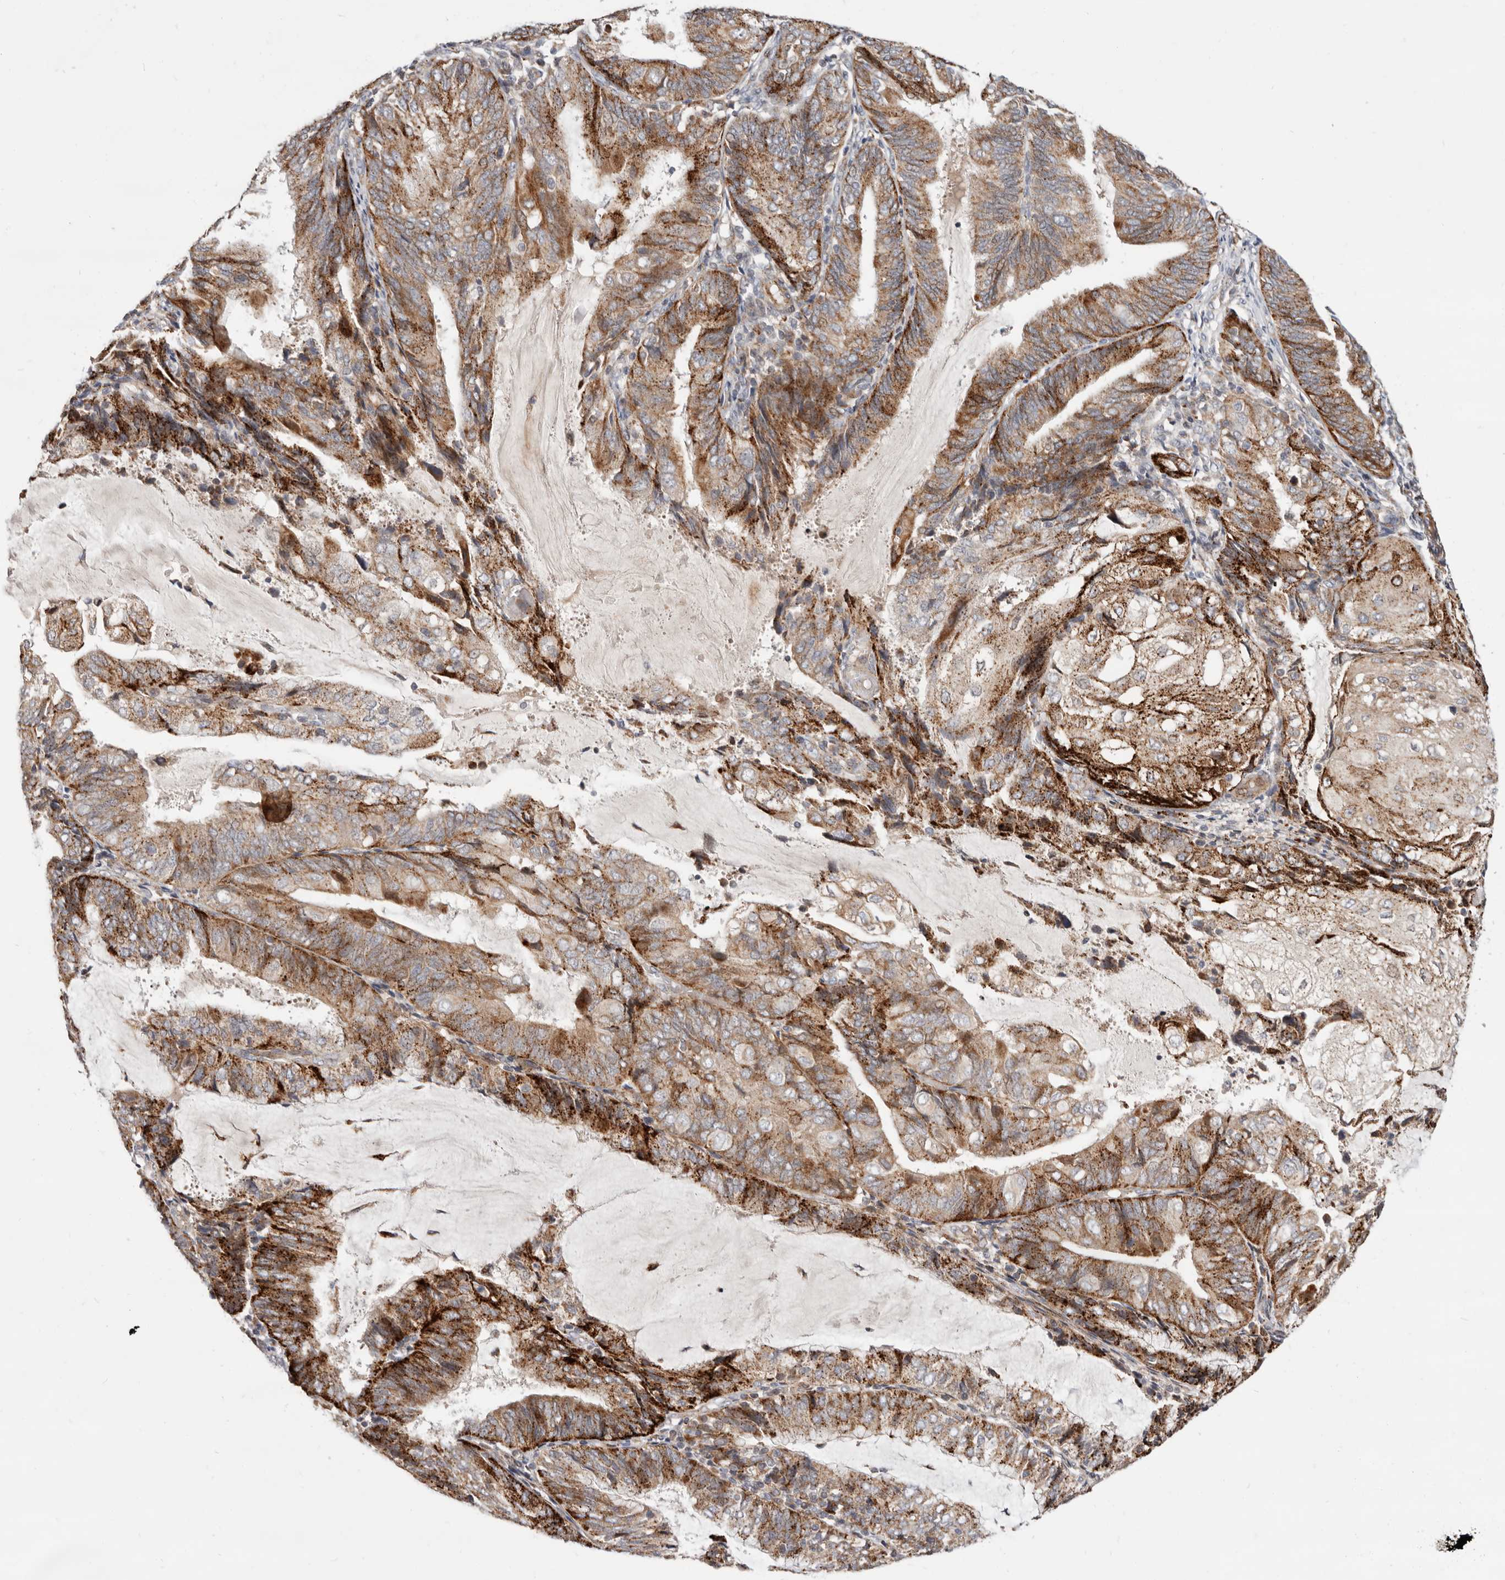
{"staining": {"intensity": "strong", "quantity": "25%-75%", "location": "cytoplasmic/membranous"}, "tissue": "endometrial cancer", "cell_type": "Tumor cells", "image_type": "cancer", "snomed": [{"axis": "morphology", "description": "Adenocarcinoma, NOS"}, {"axis": "topography", "description": "Endometrium"}], "caption": "The photomicrograph exhibits staining of endometrial adenocarcinoma, revealing strong cytoplasmic/membranous protein staining (brown color) within tumor cells.", "gene": "TOR3A", "patient": {"sex": "female", "age": 81}}